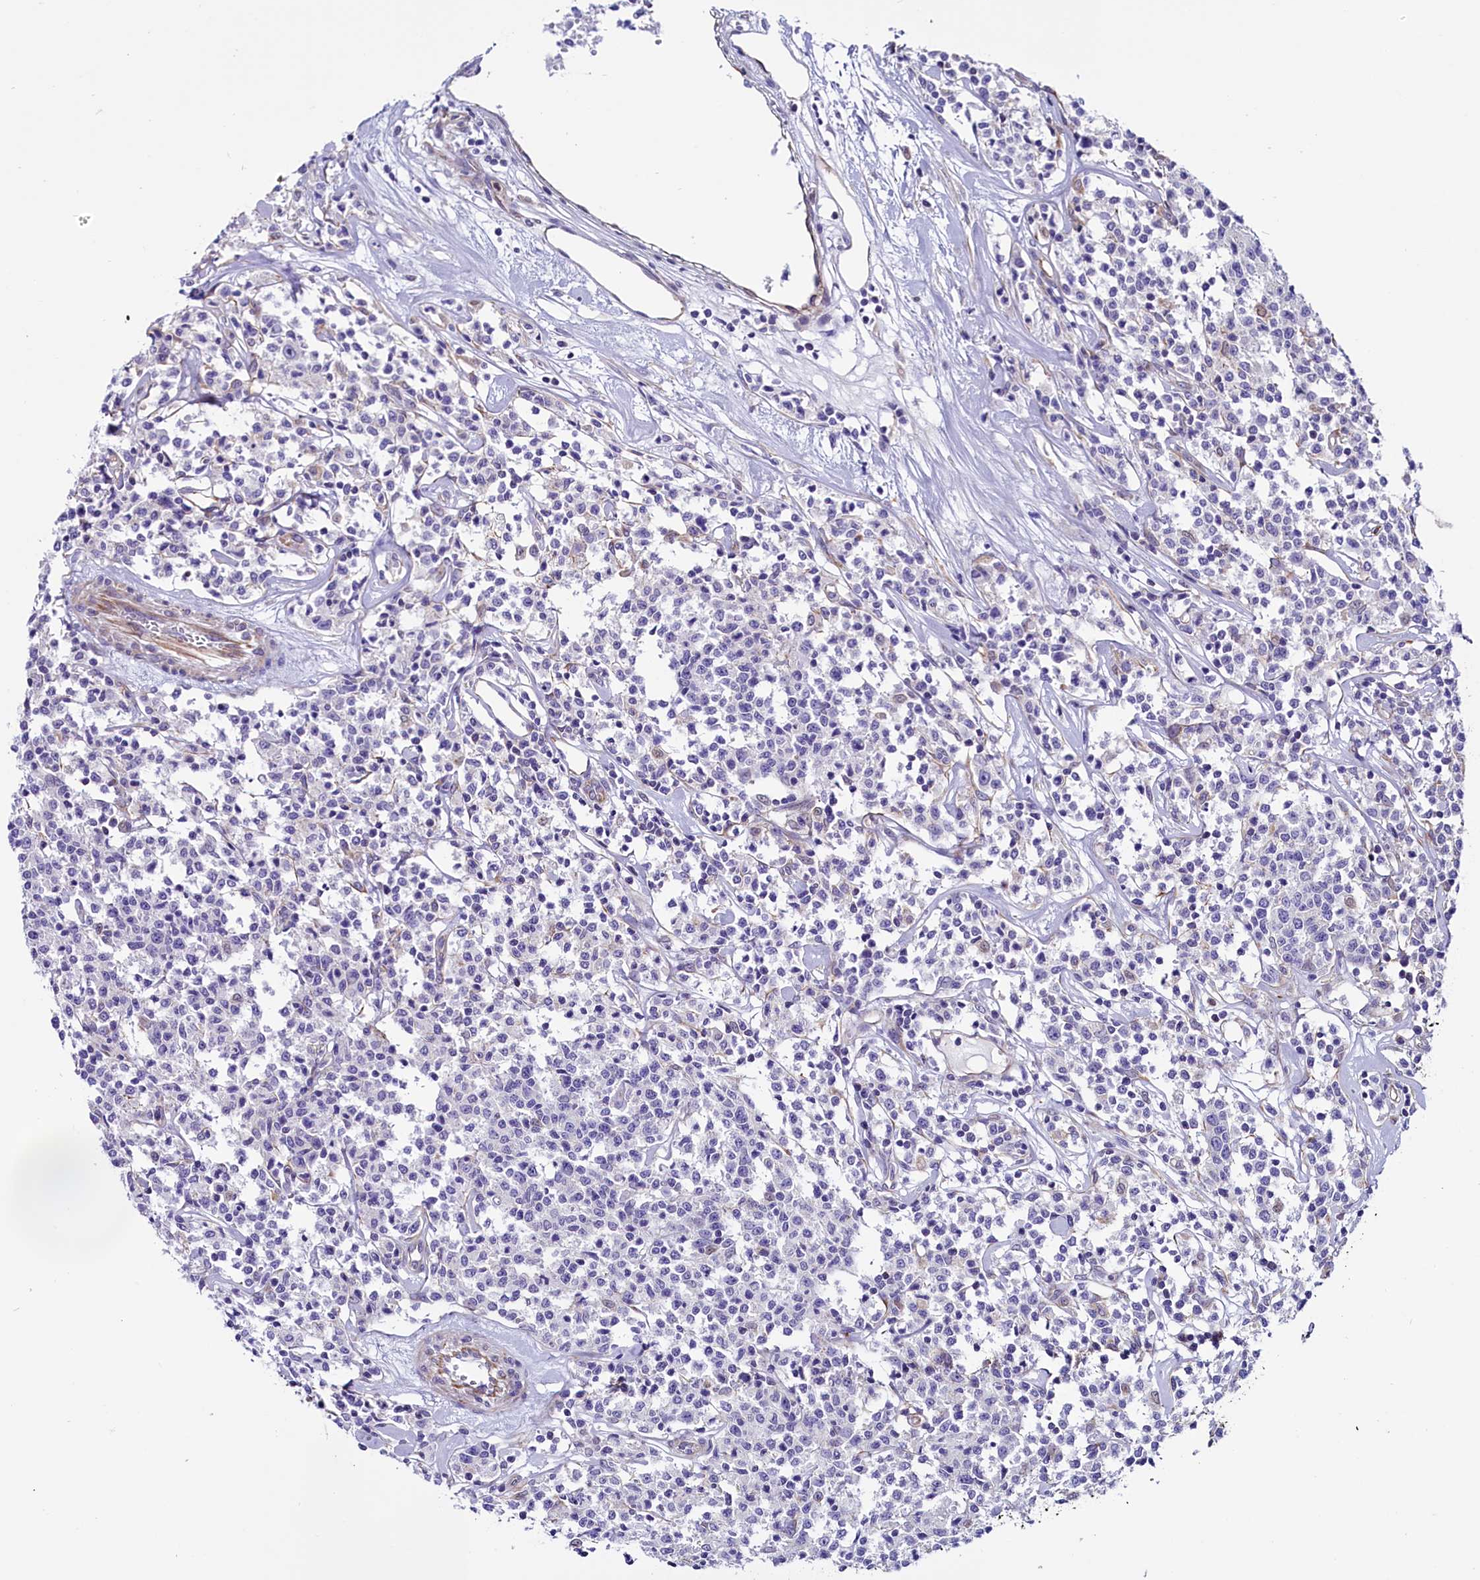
{"staining": {"intensity": "negative", "quantity": "none", "location": "none"}, "tissue": "lymphoma", "cell_type": "Tumor cells", "image_type": "cancer", "snomed": [{"axis": "morphology", "description": "Malignant lymphoma, non-Hodgkin's type, Low grade"}, {"axis": "topography", "description": "Small intestine"}], "caption": "Tumor cells are negative for brown protein staining in low-grade malignant lymphoma, non-Hodgkin's type.", "gene": "PDILT", "patient": {"sex": "female", "age": 59}}